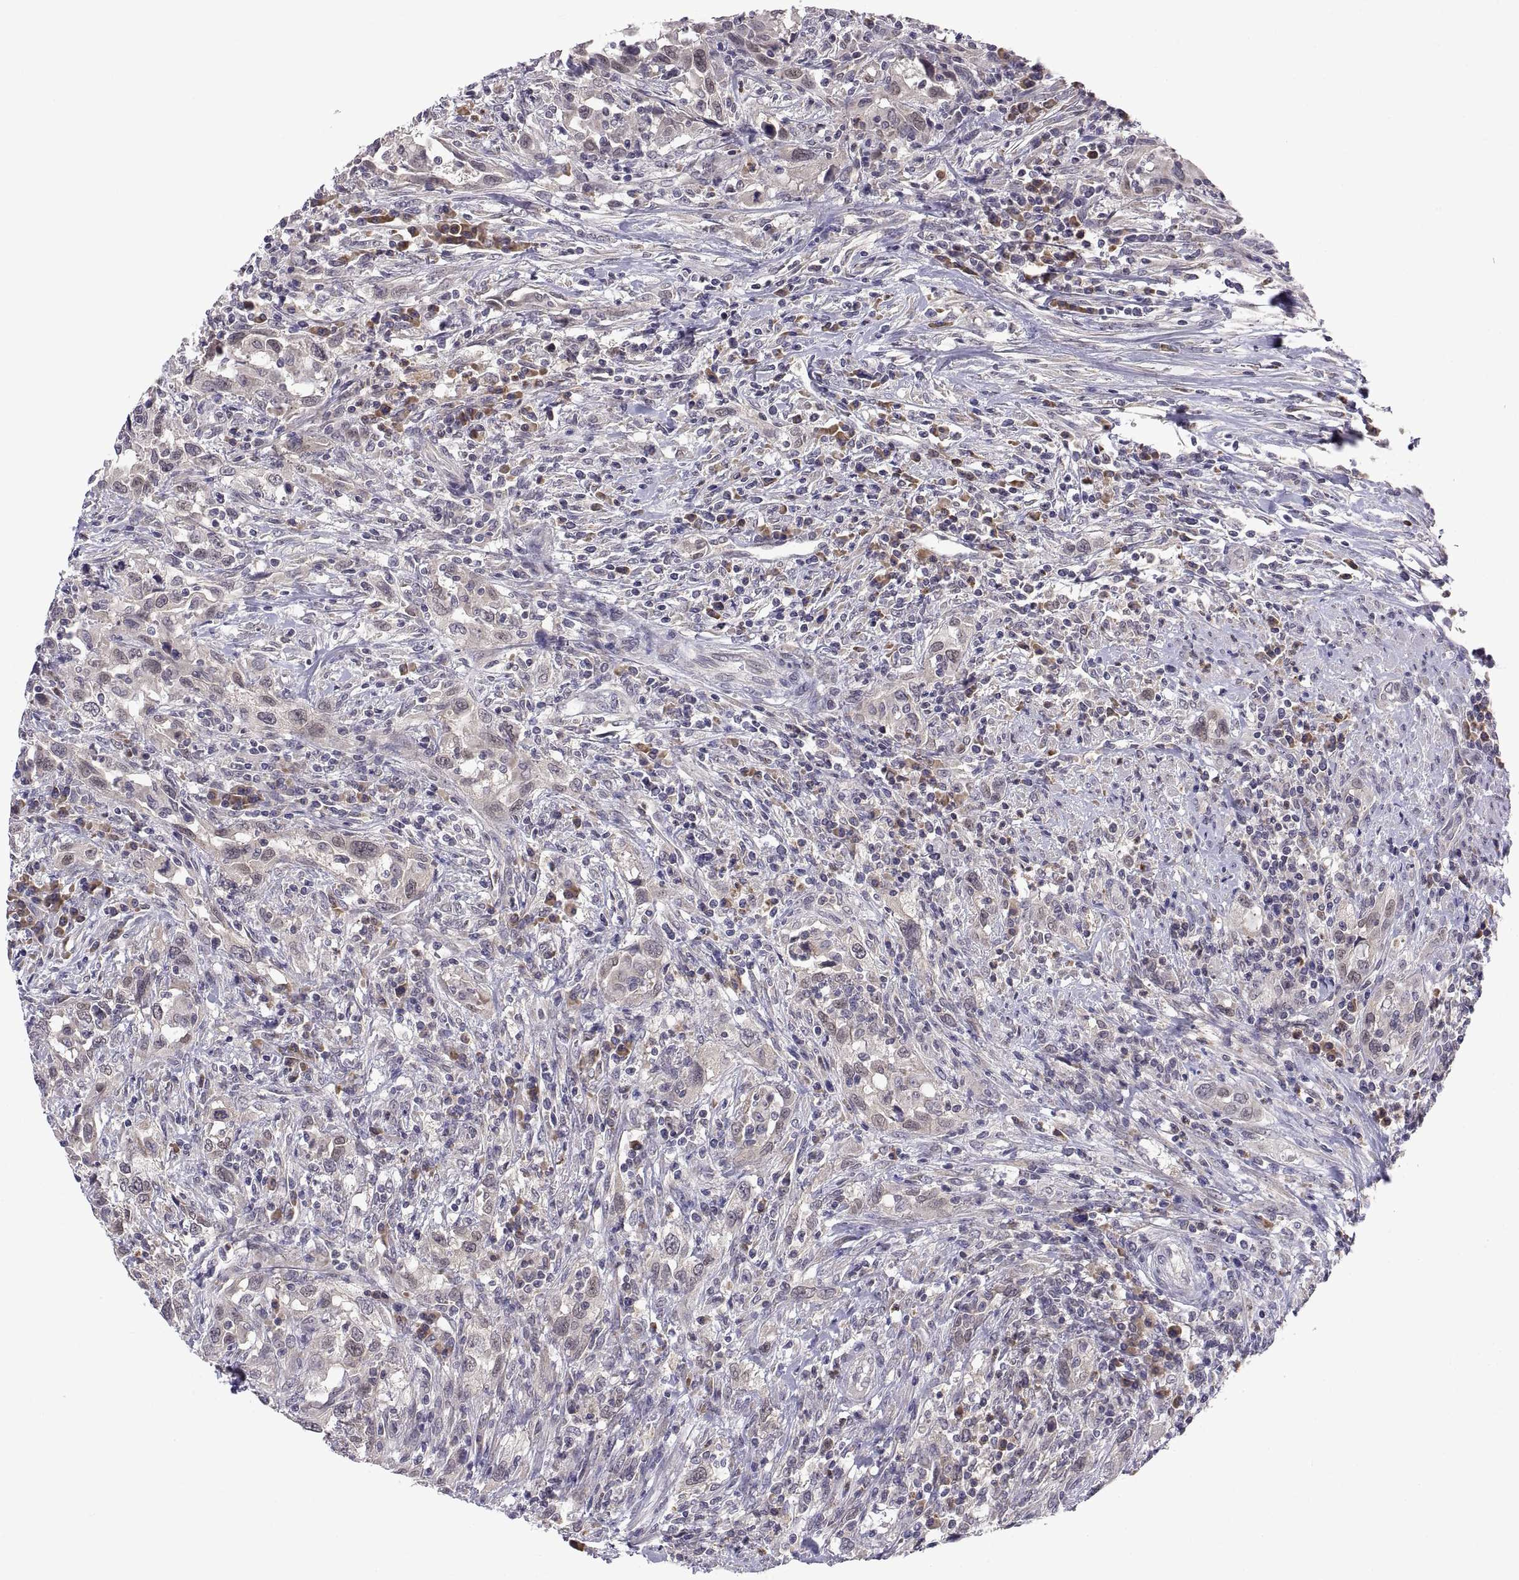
{"staining": {"intensity": "weak", "quantity": "25%-75%", "location": "cytoplasmic/membranous"}, "tissue": "urothelial cancer", "cell_type": "Tumor cells", "image_type": "cancer", "snomed": [{"axis": "morphology", "description": "Urothelial carcinoma, NOS"}, {"axis": "morphology", "description": "Urothelial carcinoma, High grade"}, {"axis": "topography", "description": "Urinary bladder"}], "caption": "The histopathology image reveals staining of urothelial cancer, revealing weak cytoplasmic/membranous protein staining (brown color) within tumor cells. (DAB = brown stain, brightfield microscopy at high magnification).", "gene": "PKP1", "patient": {"sex": "female", "age": 64}}